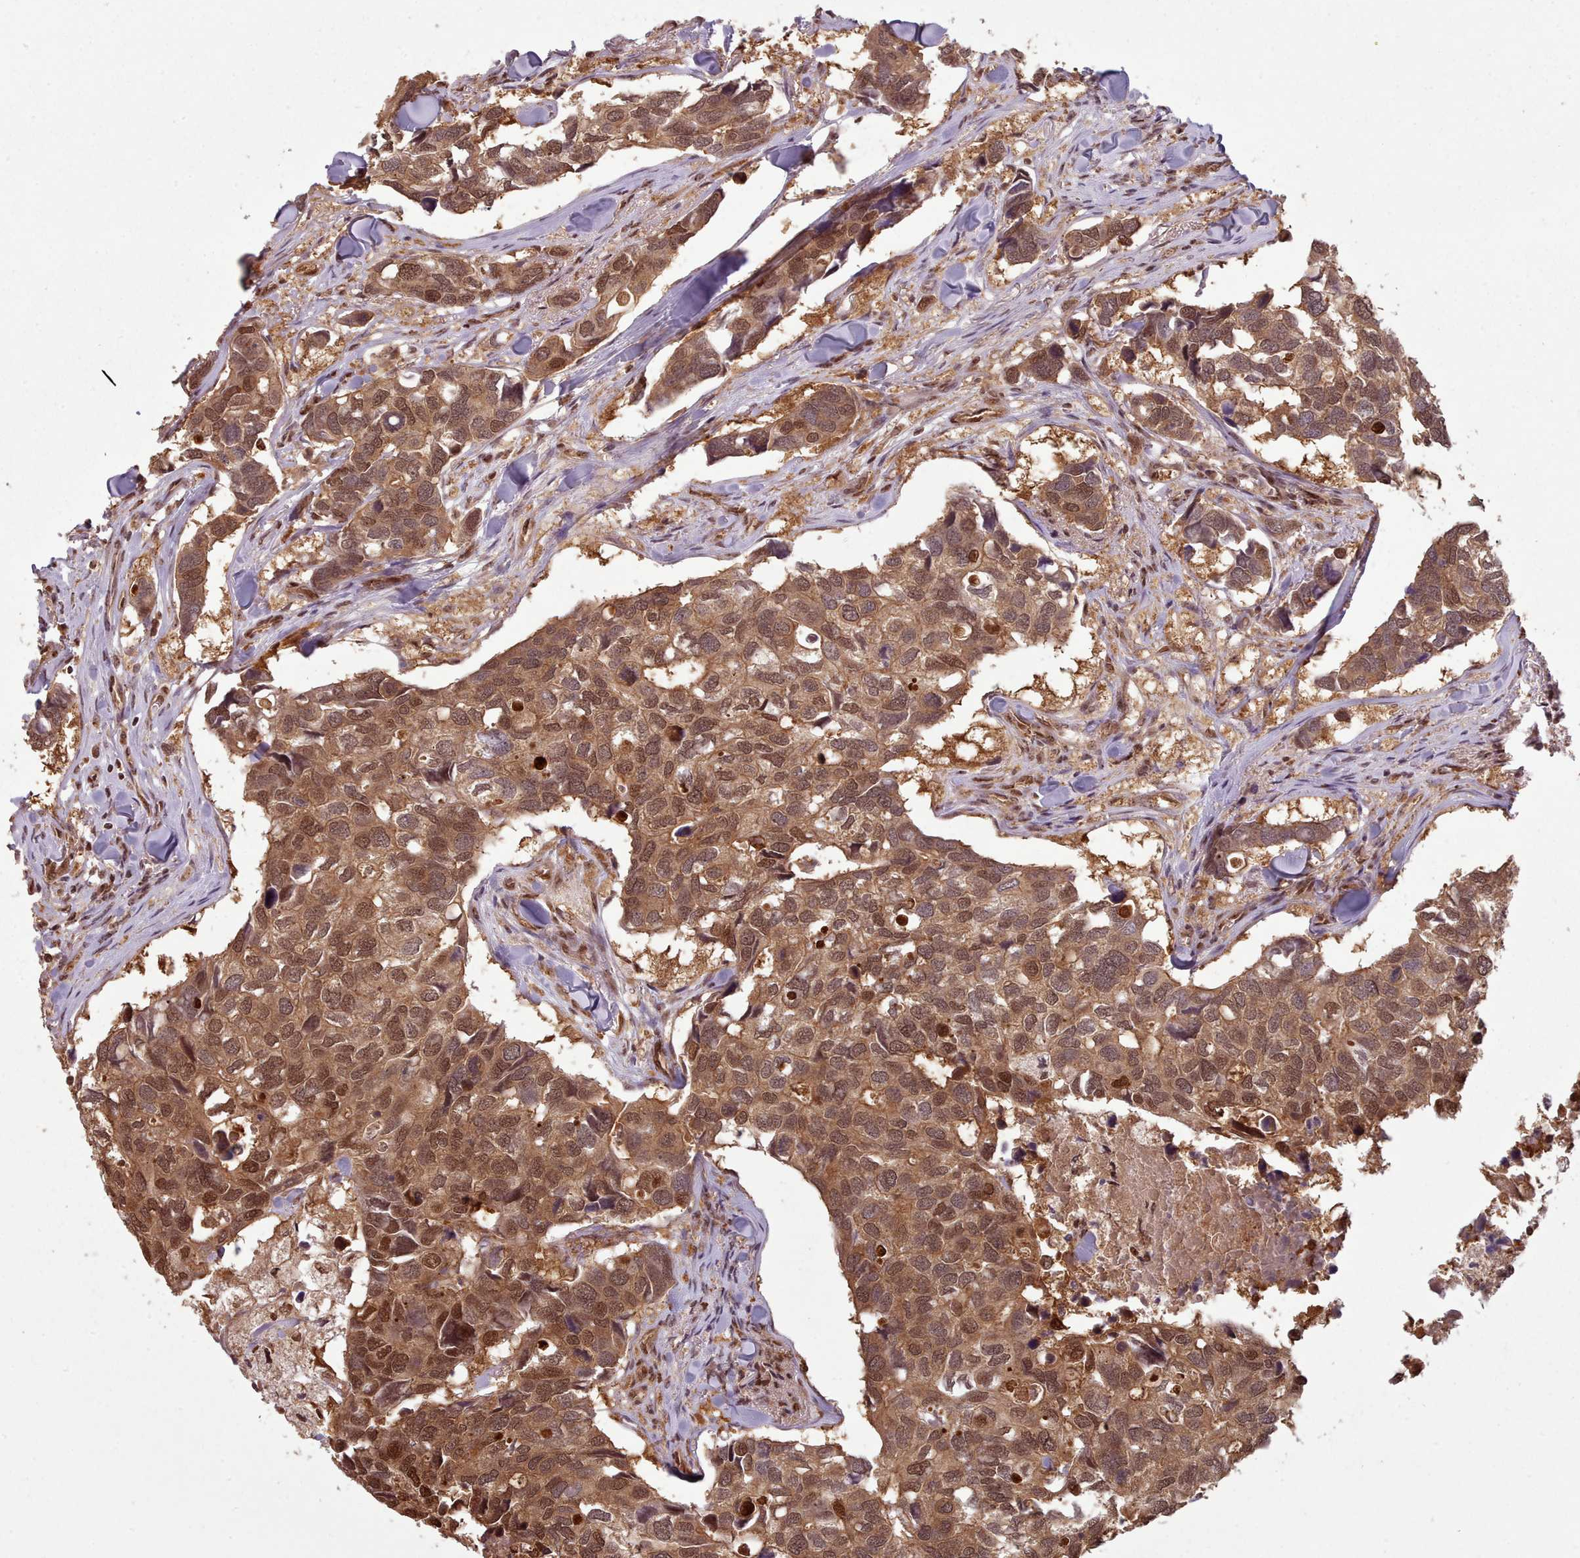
{"staining": {"intensity": "moderate", "quantity": ">75%", "location": "cytoplasmic/membranous,nuclear"}, "tissue": "breast cancer", "cell_type": "Tumor cells", "image_type": "cancer", "snomed": [{"axis": "morphology", "description": "Duct carcinoma"}, {"axis": "topography", "description": "Breast"}], "caption": "Immunohistochemical staining of breast intraductal carcinoma demonstrates medium levels of moderate cytoplasmic/membranous and nuclear protein staining in about >75% of tumor cells. Immunohistochemistry stains the protein of interest in brown and the nuclei are stained blue.", "gene": "RPS27A", "patient": {"sex": "female", "age": 83}}